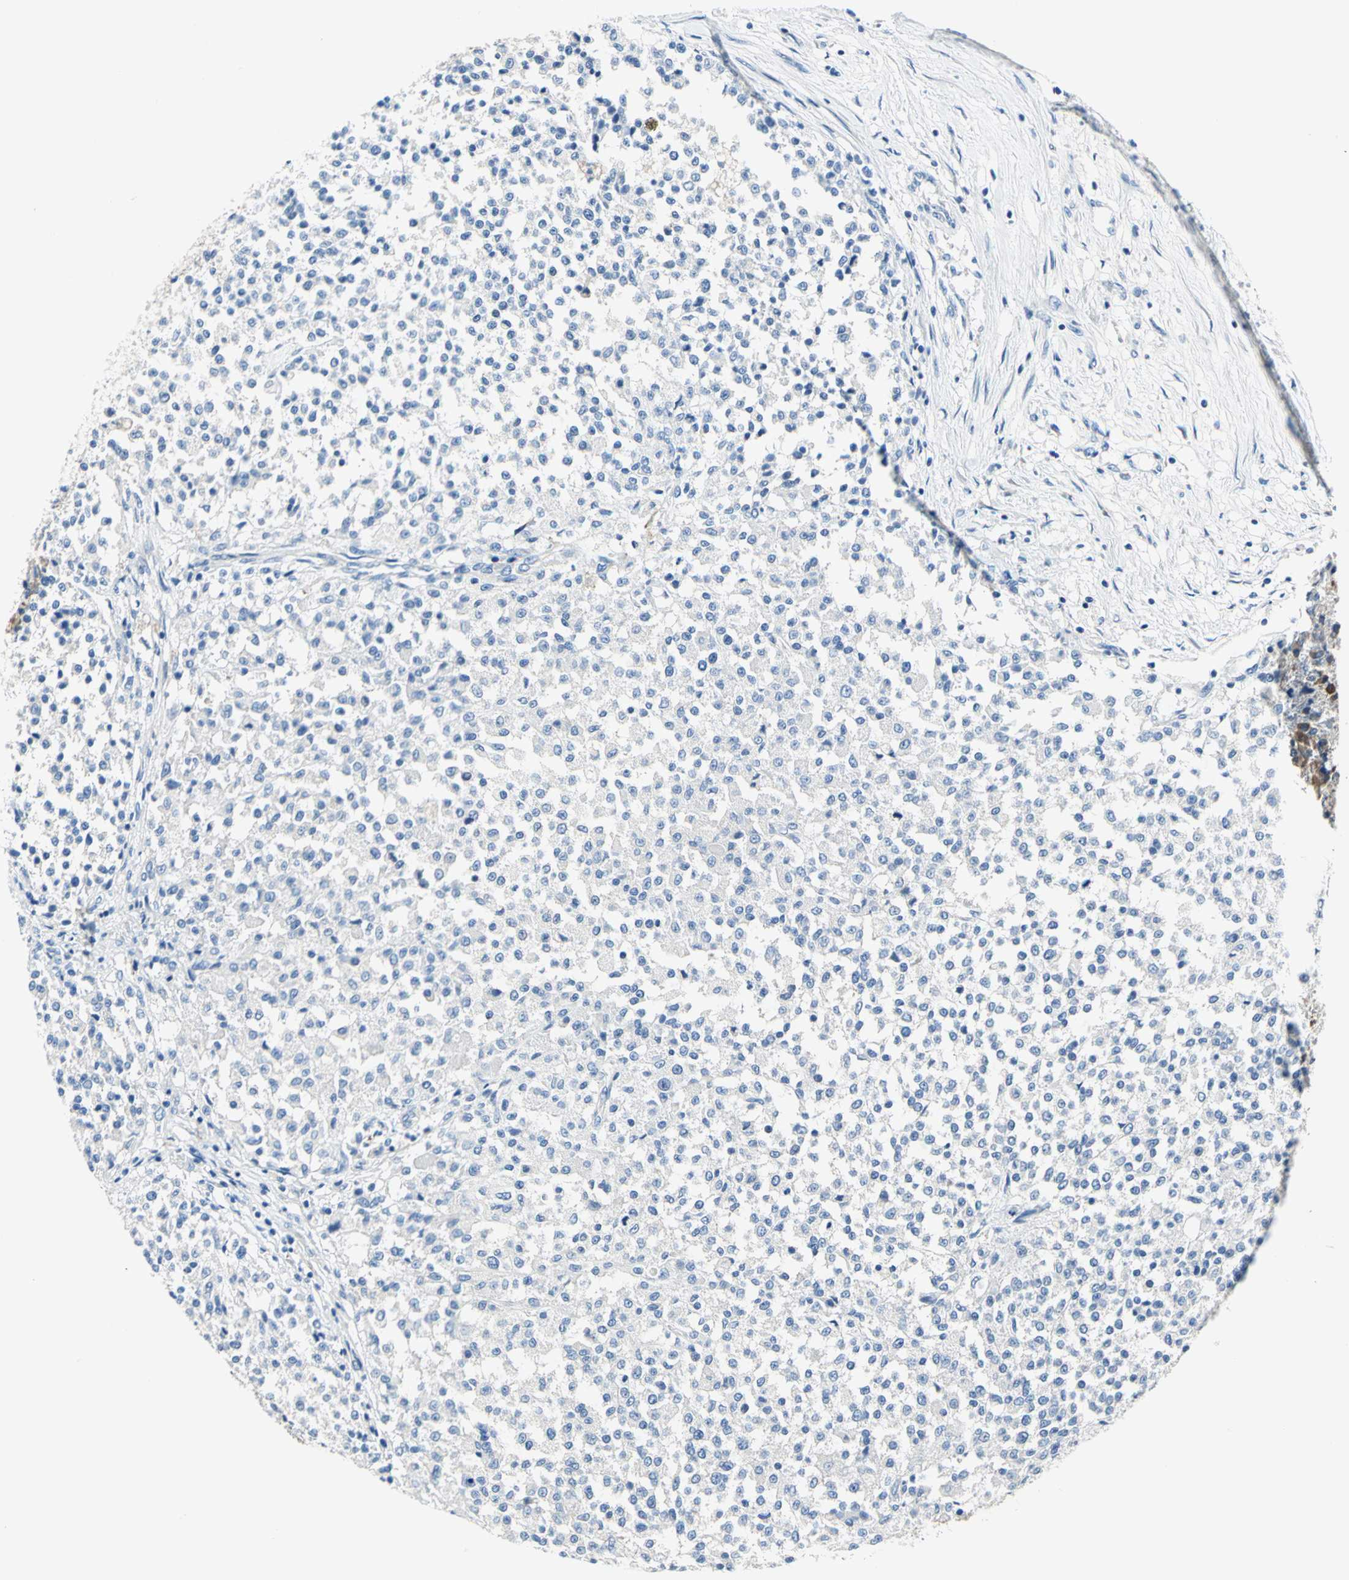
{"staining": {"intensity": "negative", "quantity": "none", "location": "none"}, "tissue": "testis cancer", "cell_type": "Tumor cells", "image_type": "cancer", "snomed": [{"axis": "morphology", "description": "Seminoma, NOS"}, {"axis": "topography", "description": "Testis"}], "caption": "Immunohistochemistry histopathology image of neoplastic tissue: testis cancer stained with DAB demonstrates no significant protein expression in tumor cells.", "gene": "TRIM25", "patient": {"sex": "male", "age": 59}}